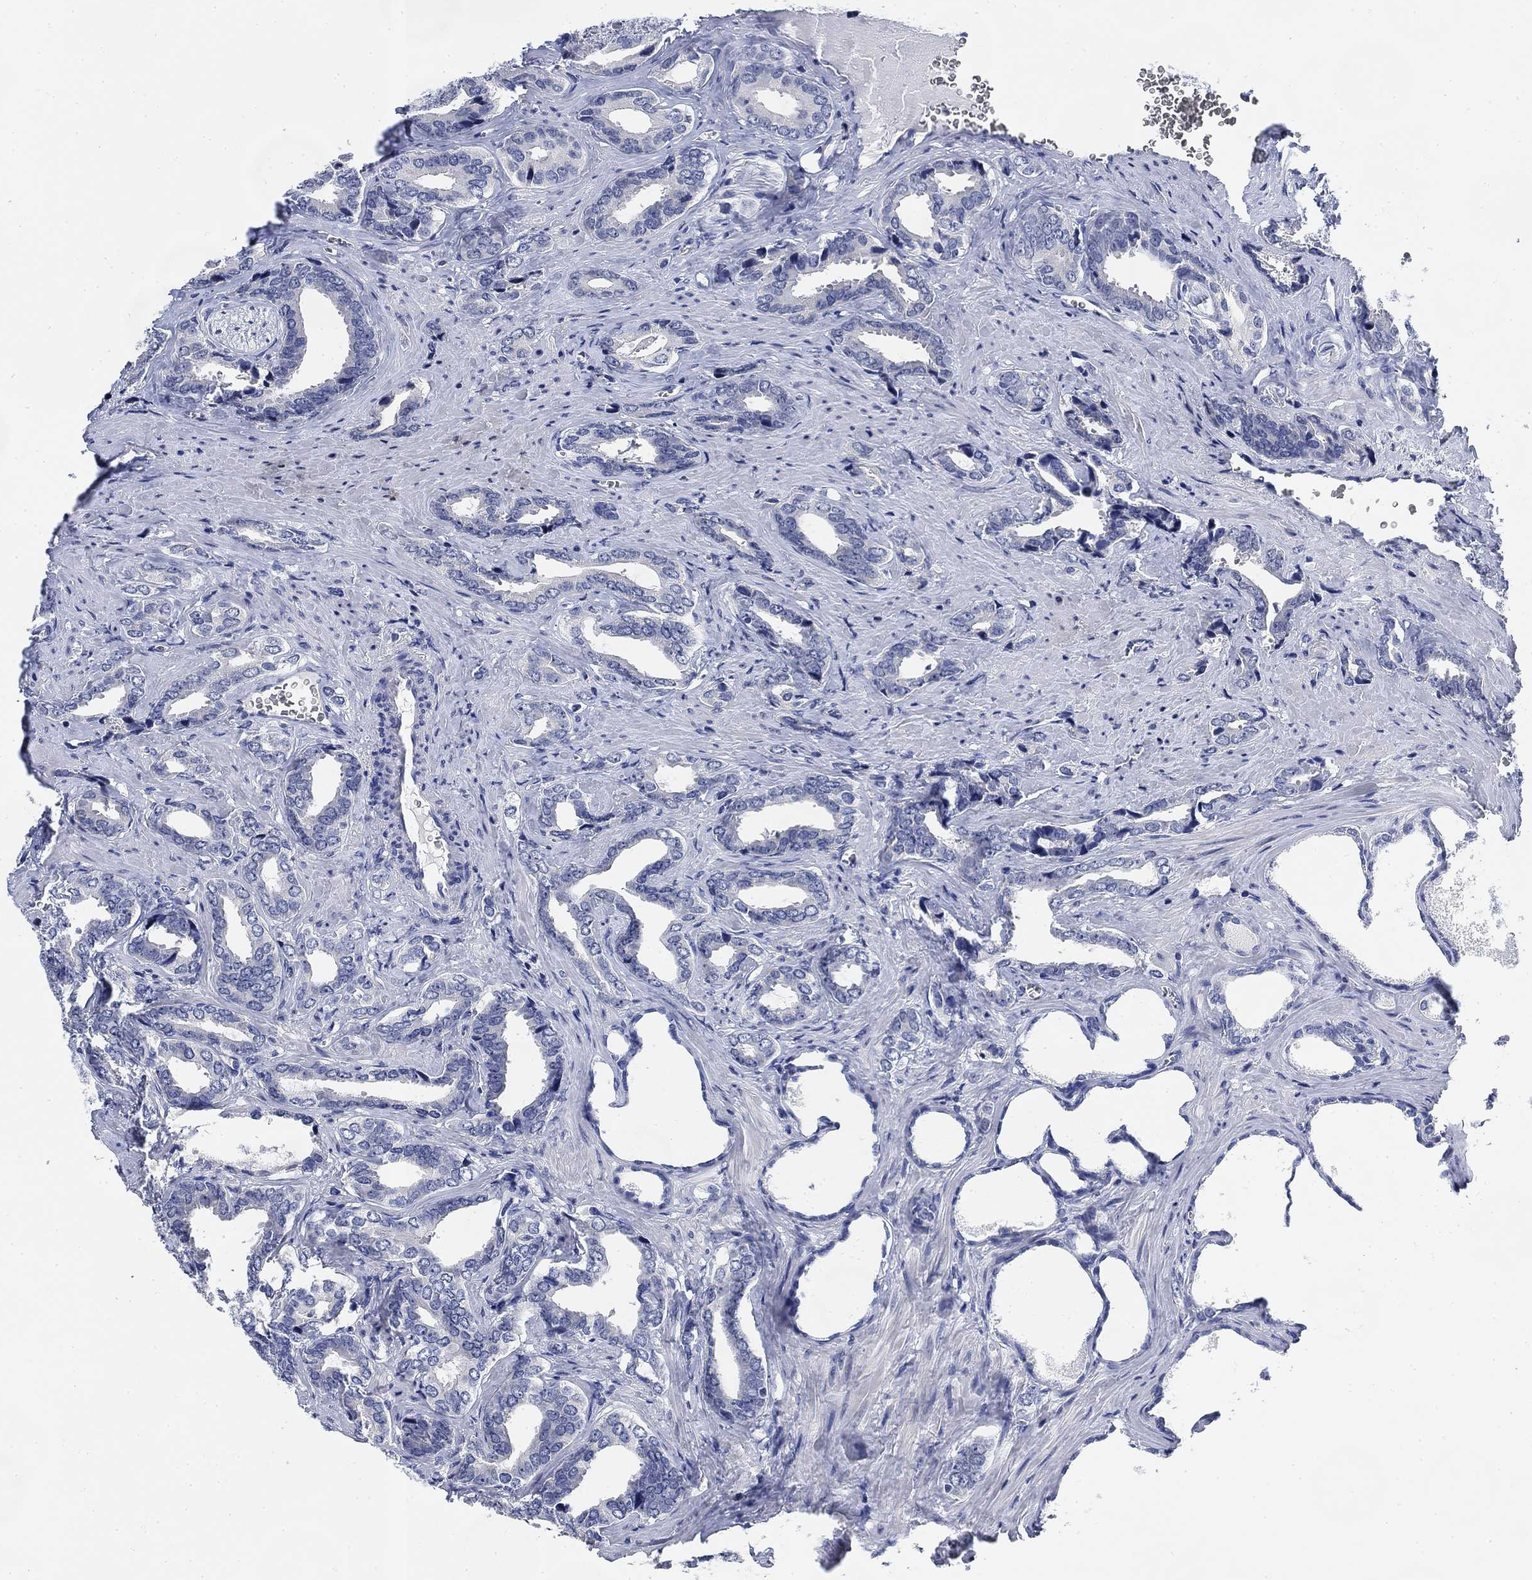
{"staining": {"intensity": "negative", "quantity": "none", "location": "none"}, "tissue": "prostate cancer", "cell_type": "Tumor cells", "image_type": "cancer", "snomed": [{"axis": "morphology", "description": "Adenocarcinoma, NOS"}, {"axis": "topography", "description": "Prostate"}], "caption": "Immunohistochemical staining of human prostate cancer (adenocarcinoma) exhibits no significant staining in tumor cells.", "gene": "DAZL", "patient": {"sex": "male", "age": 66}}